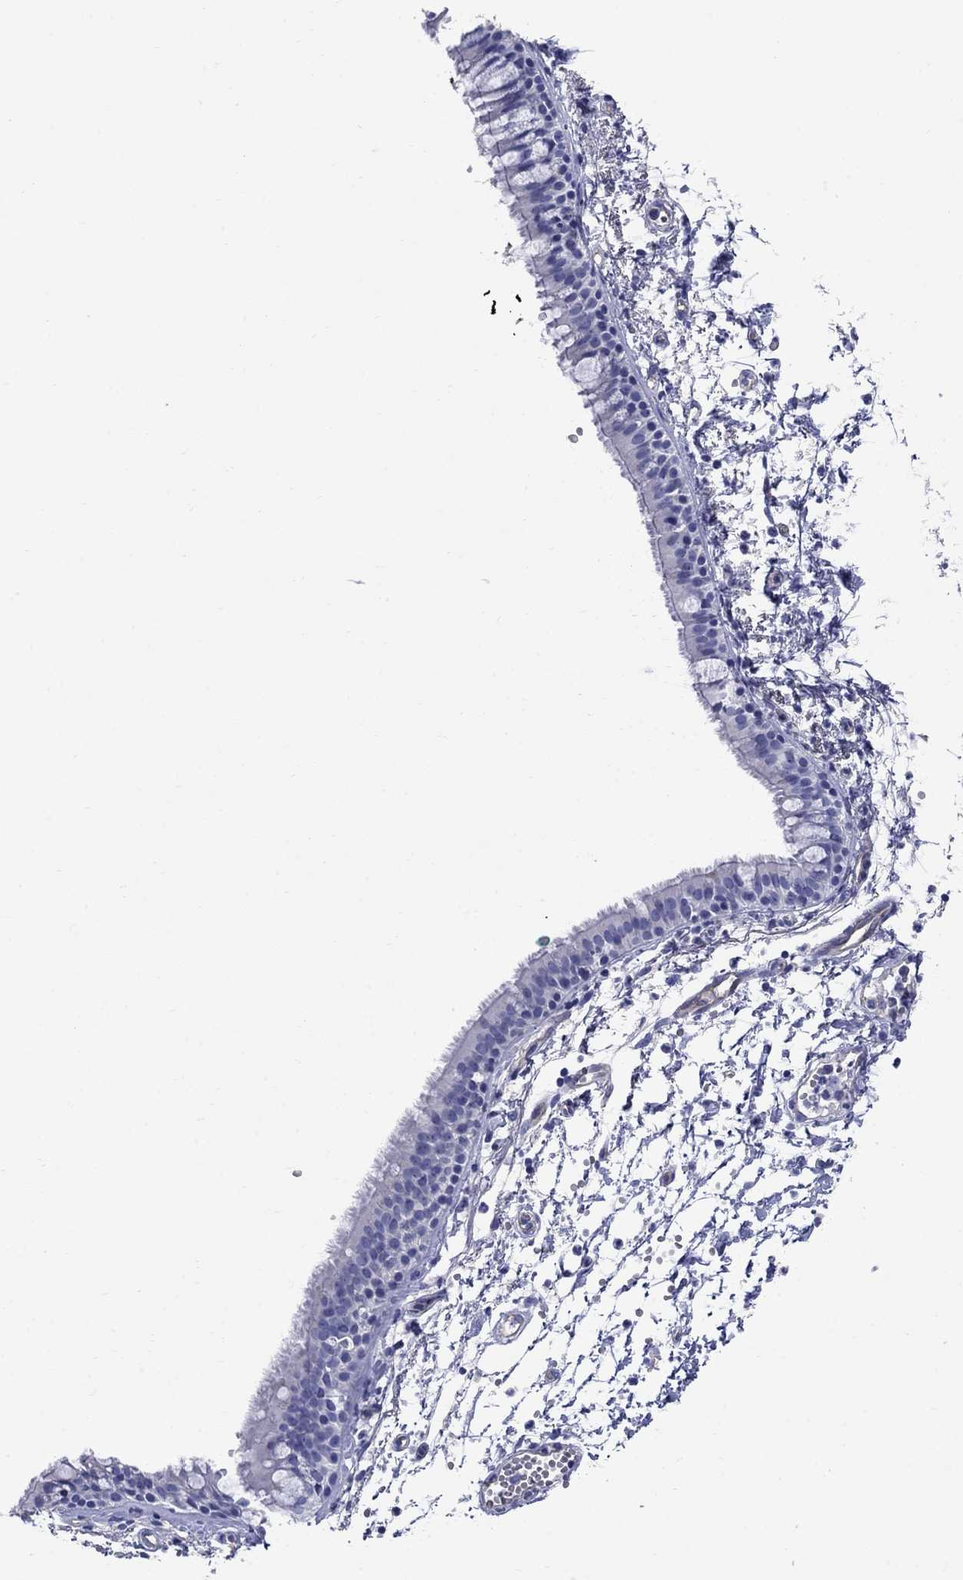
{"staining": {"intensity": "negative", "quantity": "none", "location": "none"}, "tissue": "bronchus", "cell_type": "Respiratory epithelial cells", "image_type": "normal", "snomed": [{"axis": "morphology", "description": "Normal tissue, NOS"}, {"axis": "topography", "description": "Cartilage tissue"}, {"axis": "topography", "description": "Bronchus"}], "caption": "This is an immunohistochemistry histopathology image of normal bronchus. There is no expression in respiratory epithelial cells.", "gene": "SMCP", "patient": {"sex": "male", "age": 66}}